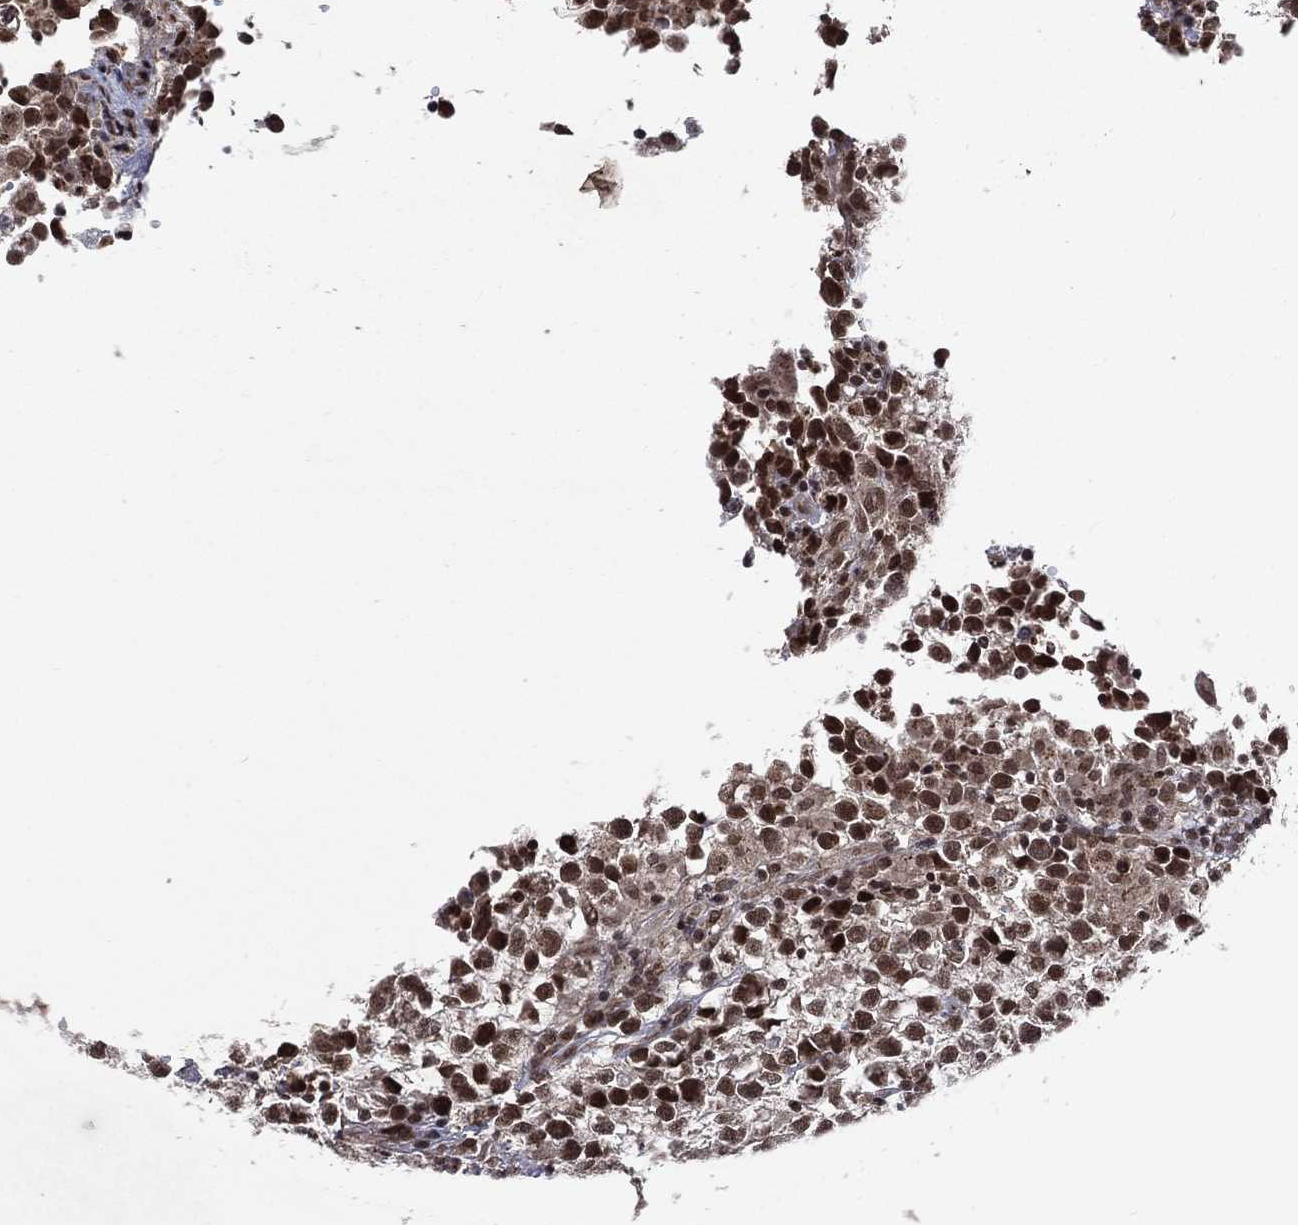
{"staining": {"intensity": "strong", "quantity": ">75%", "location": "nuclear"}, "tissue": "testis cancer", "cell_type": "Tumor cells", "image_type": "cancer", "snomed": [{"axis": "morphology", "description": "Seminoma, NOS"}, {"axis": "topography", "description": "Testis"}], "caption": "Strong nuclear positivity is seen in approximately >75% of tumor cells in testis cancer (seminoma). (IHC, brightfield microscopy, high magnification).", "gene": "DMAP1", "patient": {"sex": "male", "age": 31}}